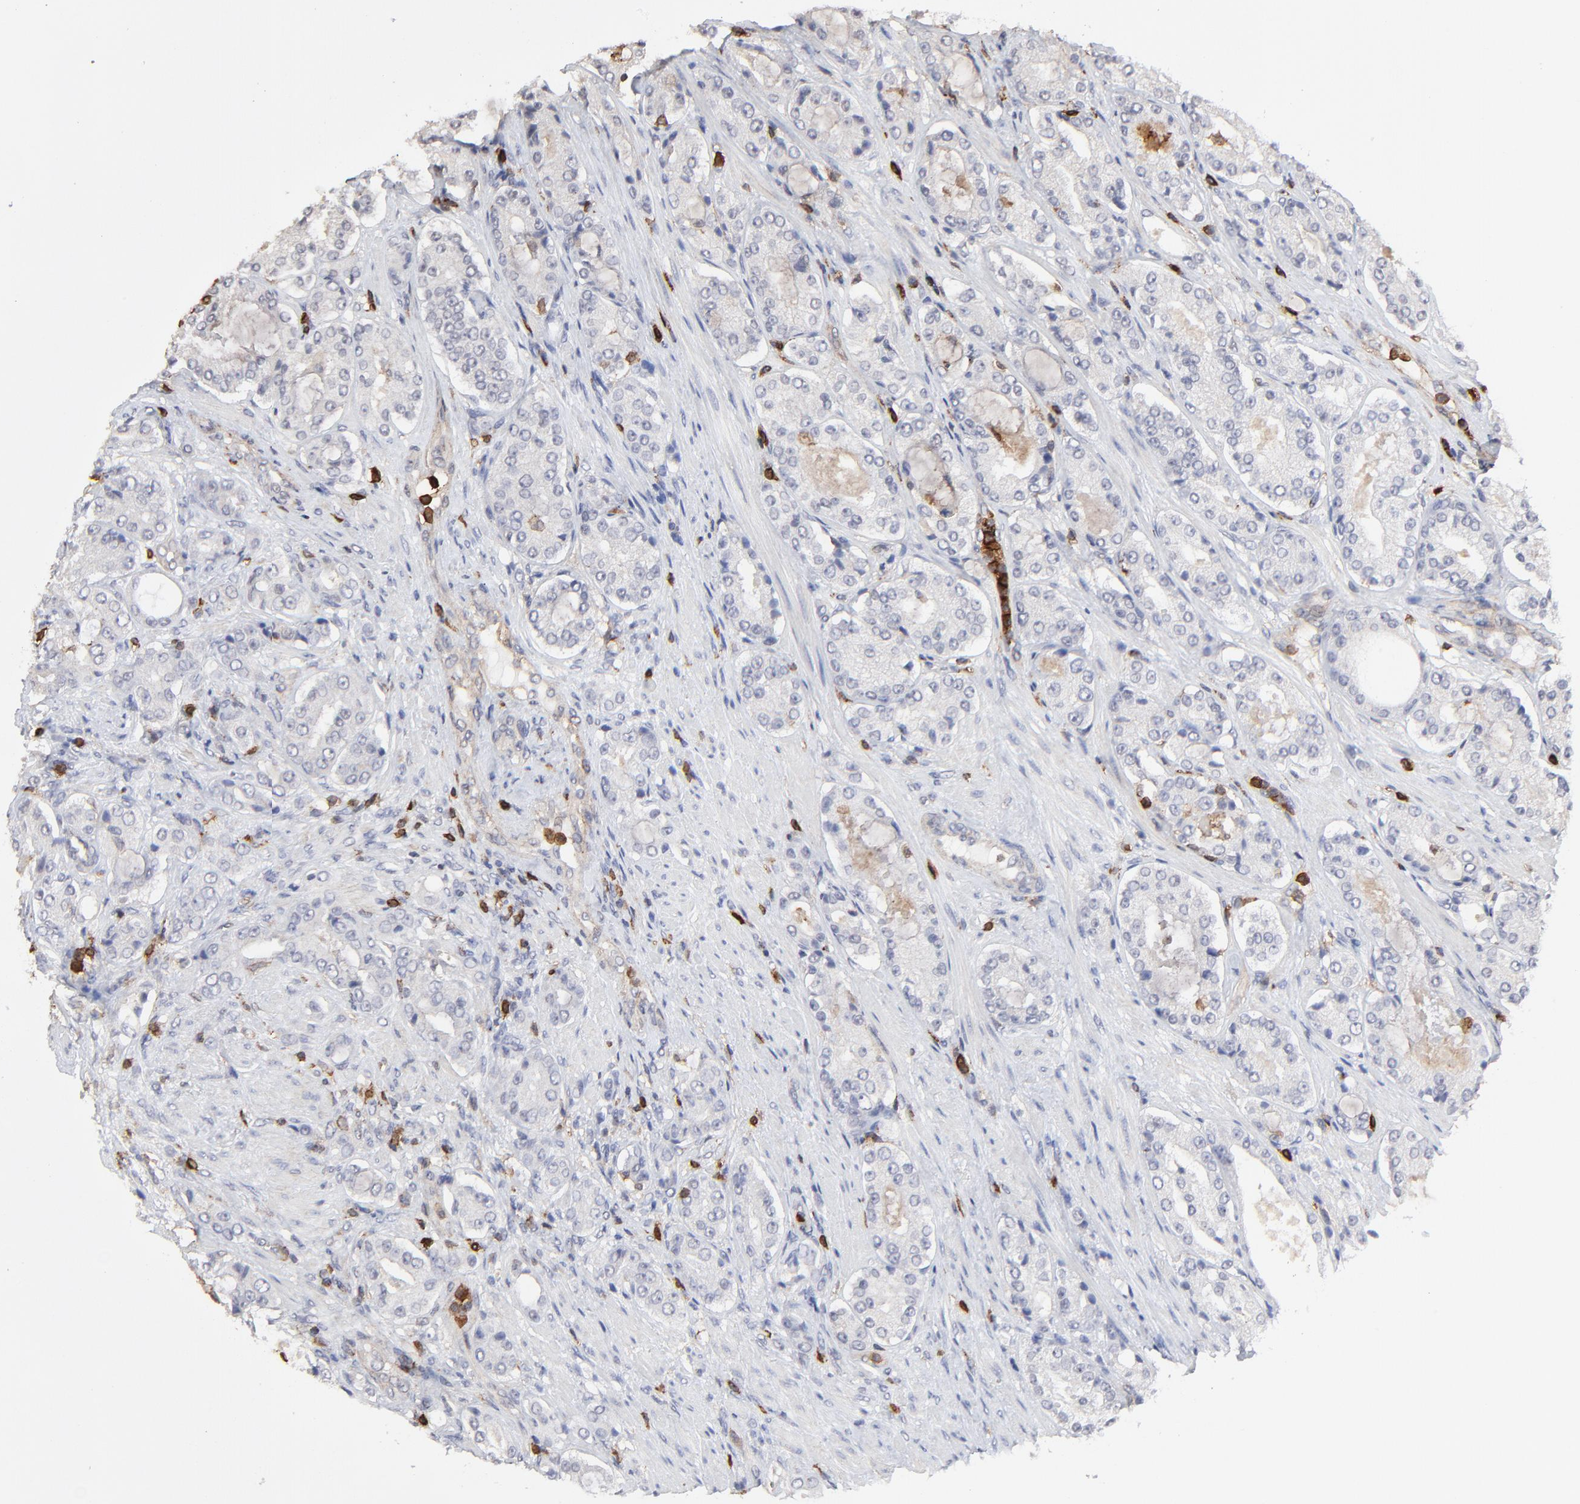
{"staining": {"intensity": "negative", "quantity": "none", "location": "none"}, "tissue": "prostate cancer", "cell_type": "Tumor cells", "image_type": "cancer", "snomed": [{"axis": "morphology", "description": "Adenocarcinoma, High grade"}, {"axis": "topography", "description": "Prostate"}], "caption": "Tumor cells are negative for brown protein staining in adenocarcinoma (high-grade) (prostate). (Immunohistochemistry (ihc), brightfield microscopy, high magnification).", "gene": "SLC6A14", "patient": {"sex": "male", "age": 72}}